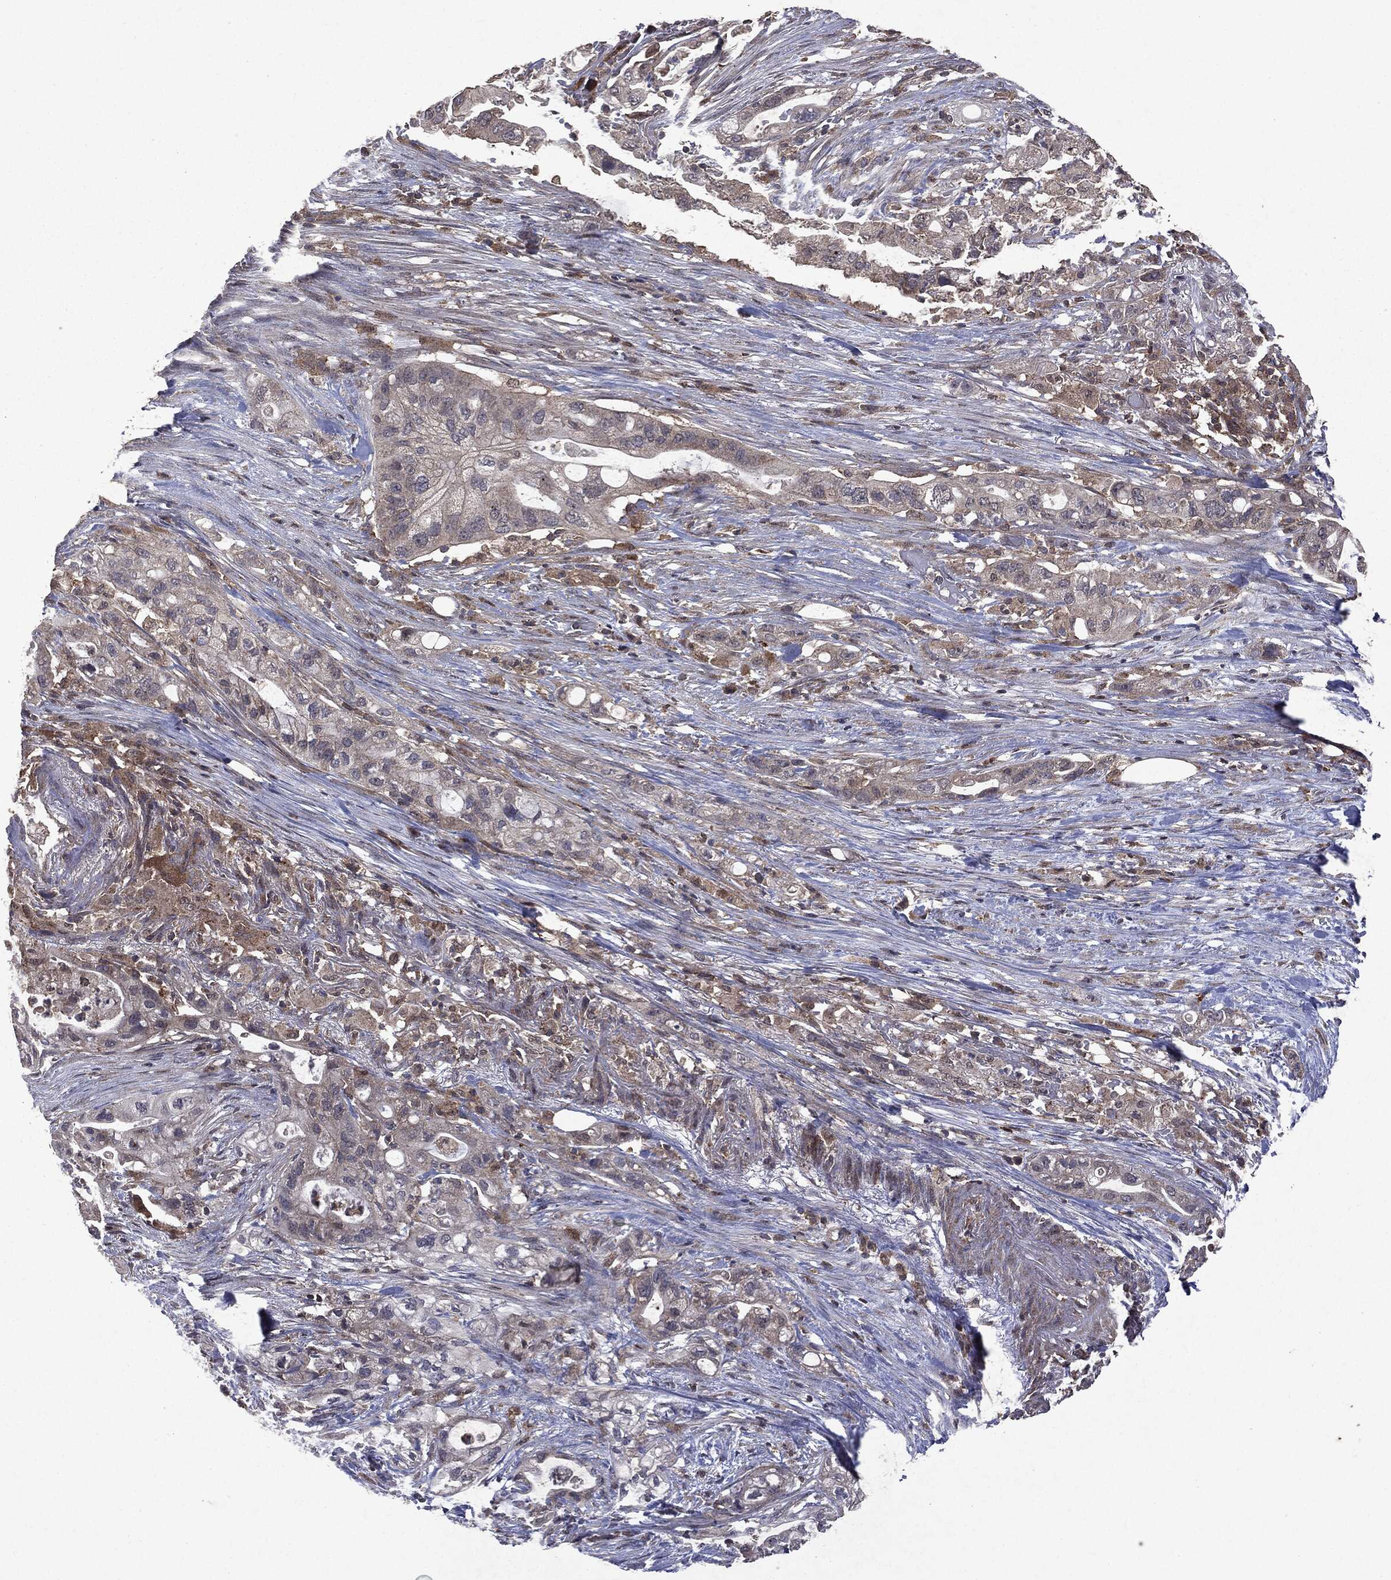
{"staining": {"intensity": "negative", "quantity": "none", "location": "none"}, "tissue": "pancreatic cancer", "cell_type": "Tumor cells", "image_type": "cancer", "snomed": [{"axis": "morphology", "description": "Adenocarcinoma, NOS"}, {"axis": "topography", "description": "Pancreas"}], "caption": "The IHC photomicrograph has no significant positivity in tumor cells of pancreatic adenocarcinoma tissue.", "gene": "PTEN", "patient": {"sex": "female", "age": 72}}